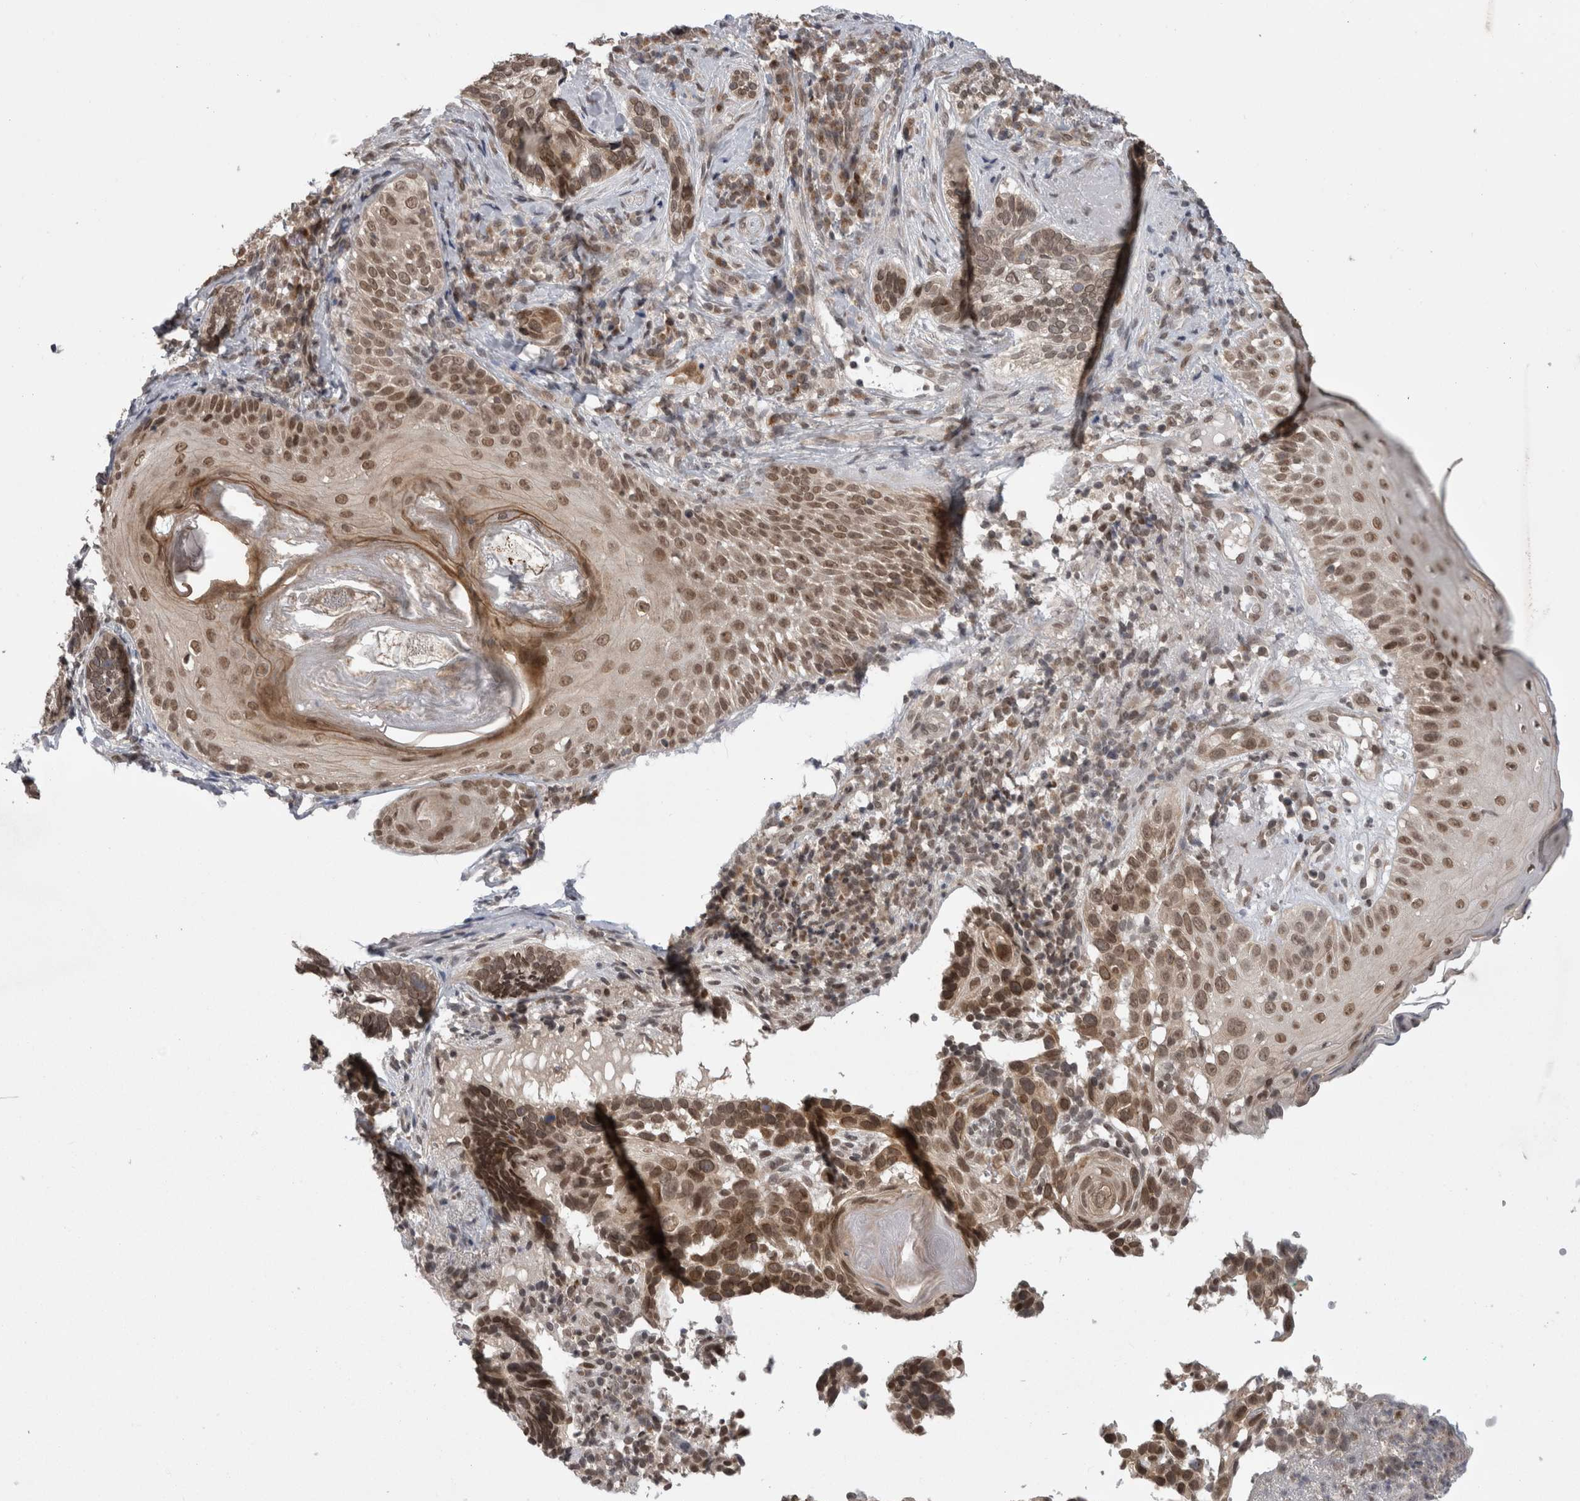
{"staining": {"intensity": "moderate", "quantity": ">75%", "location": "nuclear"}, "tissue": "skin cancer", "cell_type": "Tumor cells", "image_type": "cancer", "snomed": [{"axis": "morphology", "description": "Basal cell carcinoma"}, {"axis": "topography", "description": "Skin"}], "caption": "Skin basal cell carcinoma stained with a protein marker exhibits moderate staining in tumor cells.", "gene": "ZNF341", "patient": {"sex": "female", "age": 89}}